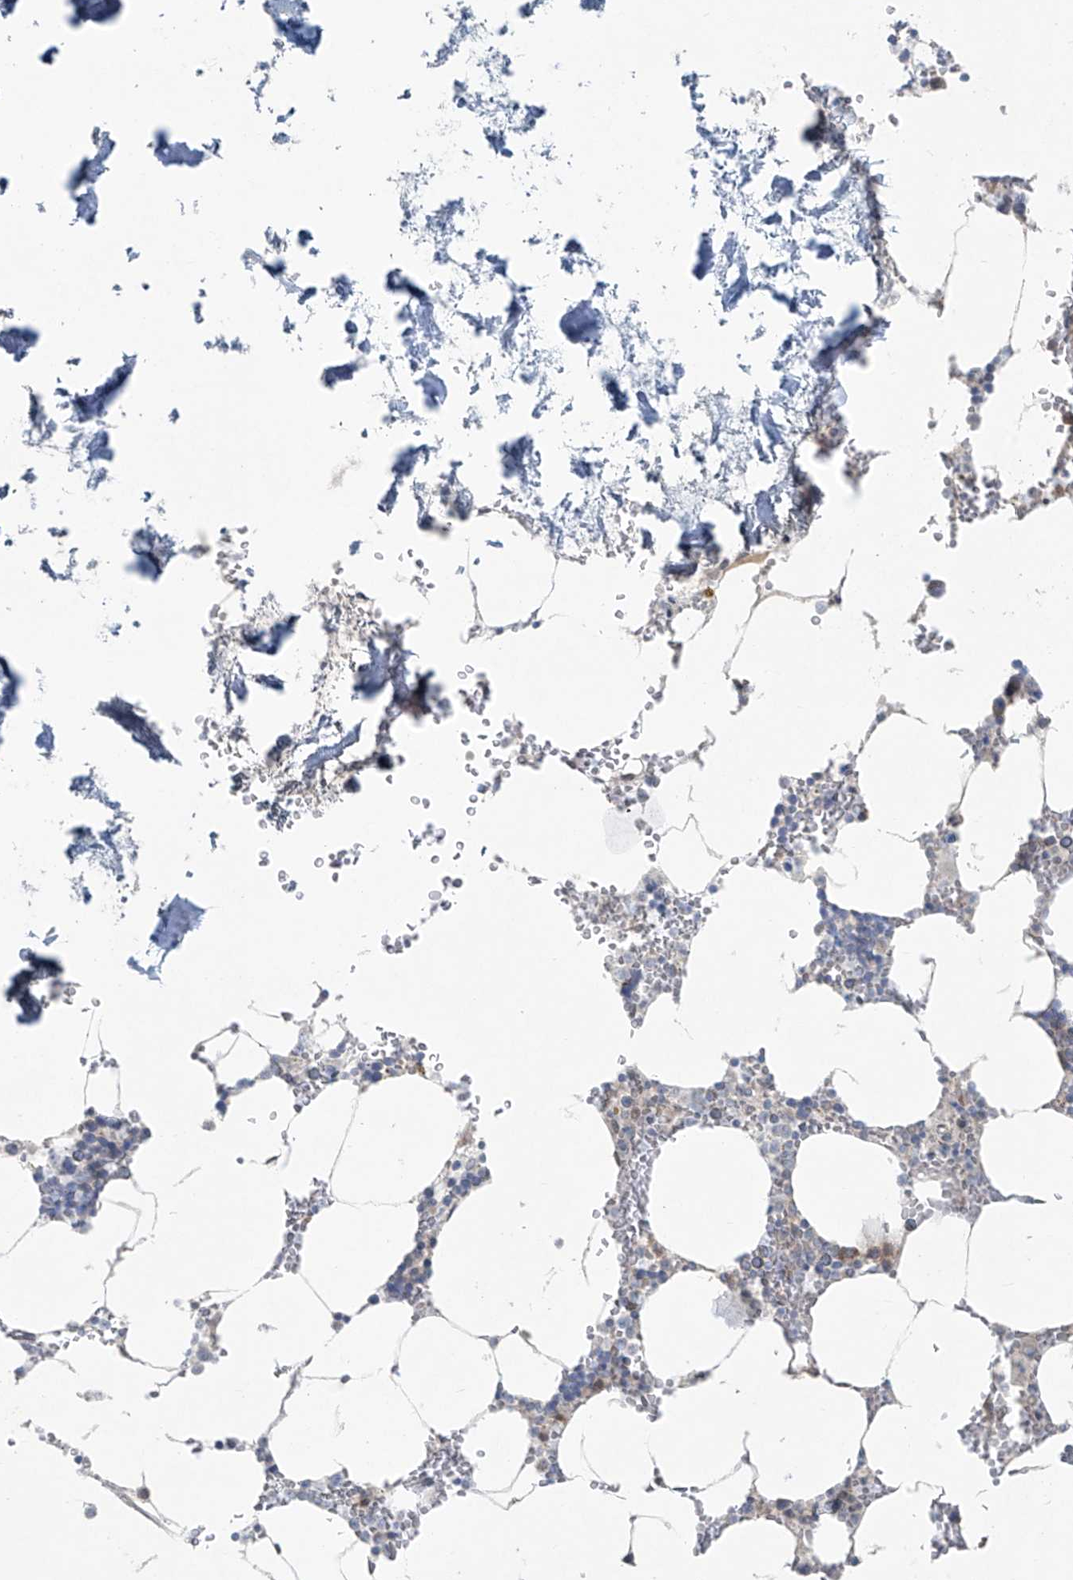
{"staining": {"intensity": "negative", "quantity": "none", "location": "none"}, "tissue": "bone marrow", "cell_type": "Hematopoietic cells", "image_type": "normal", "snomed": [{"axis": "morphology", "description": "Normal tissue, NOS"}, {"axis": "topography", "description": "Bone marrow"}], "caption": "DAB immunohistochemical staining of normal bone marrow displays no significant staining in hematopoietic cells. Brightfield microscopy of immunohistochemistry (IHC) stained with DAB (3,3'-diaminobenzidine) (brown) and hematoxylin (blue), captured at high magnification.", "gene": "PPAT", "patient": {"sex": "male", "age": 70}}